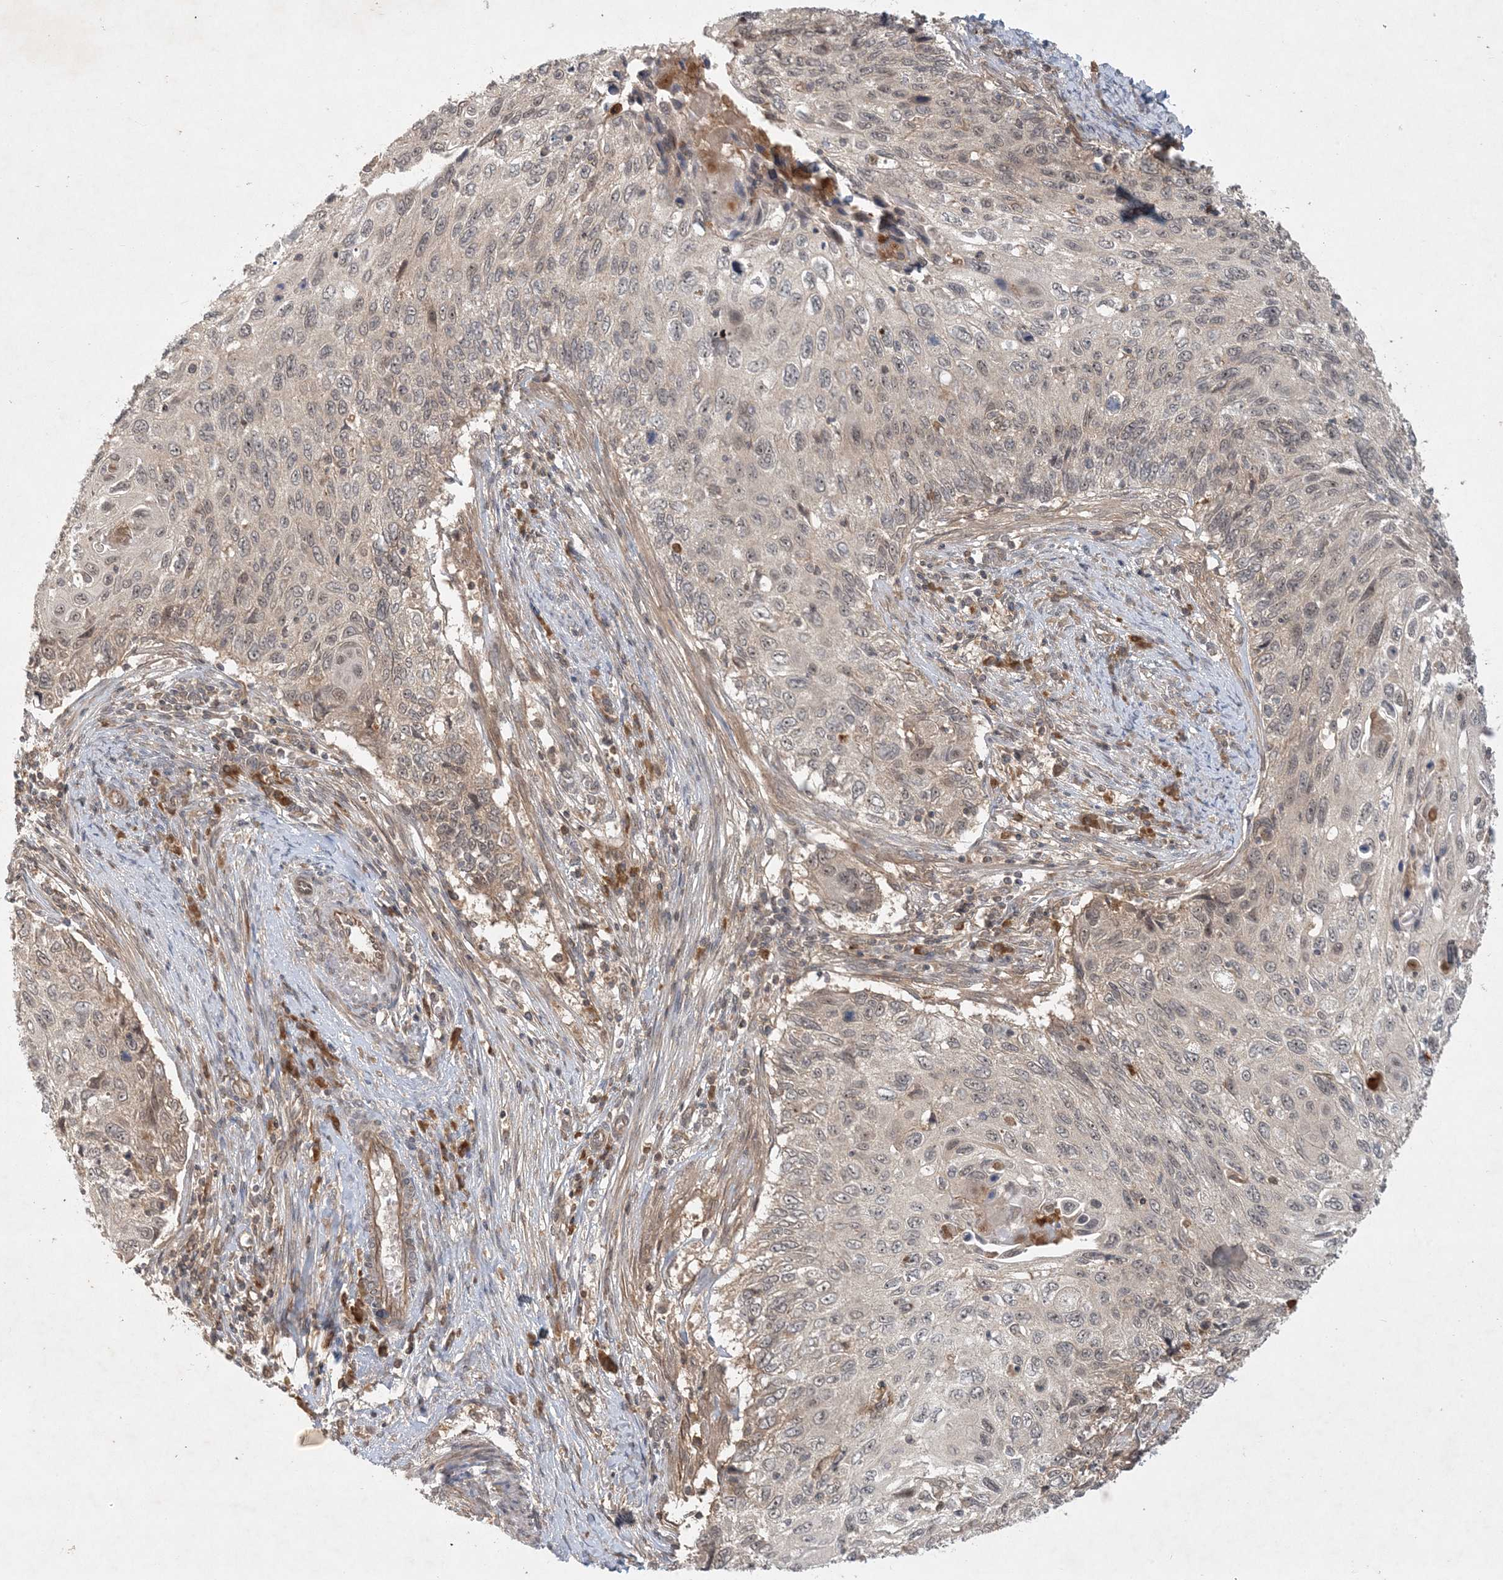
{"staining": {"intensity": "negative", "quantity": "none", "location": "none"}, "tissue": "cervical cancer", "cell_type": "Tumor cells", "image_type": "cancer", "snomed": [{"axis": "morphology", "description": "Squamous cell carcinoma, NOS"}, {"axis": "topography", "description": "Cervix"}], "caption": "This is an IHC photomicrograph of cervical squamous cell carcinoma. There is no expression in tumor cells.", "gene": "ZCCHC4", "patient": {"sex": "female", "age": 70}}